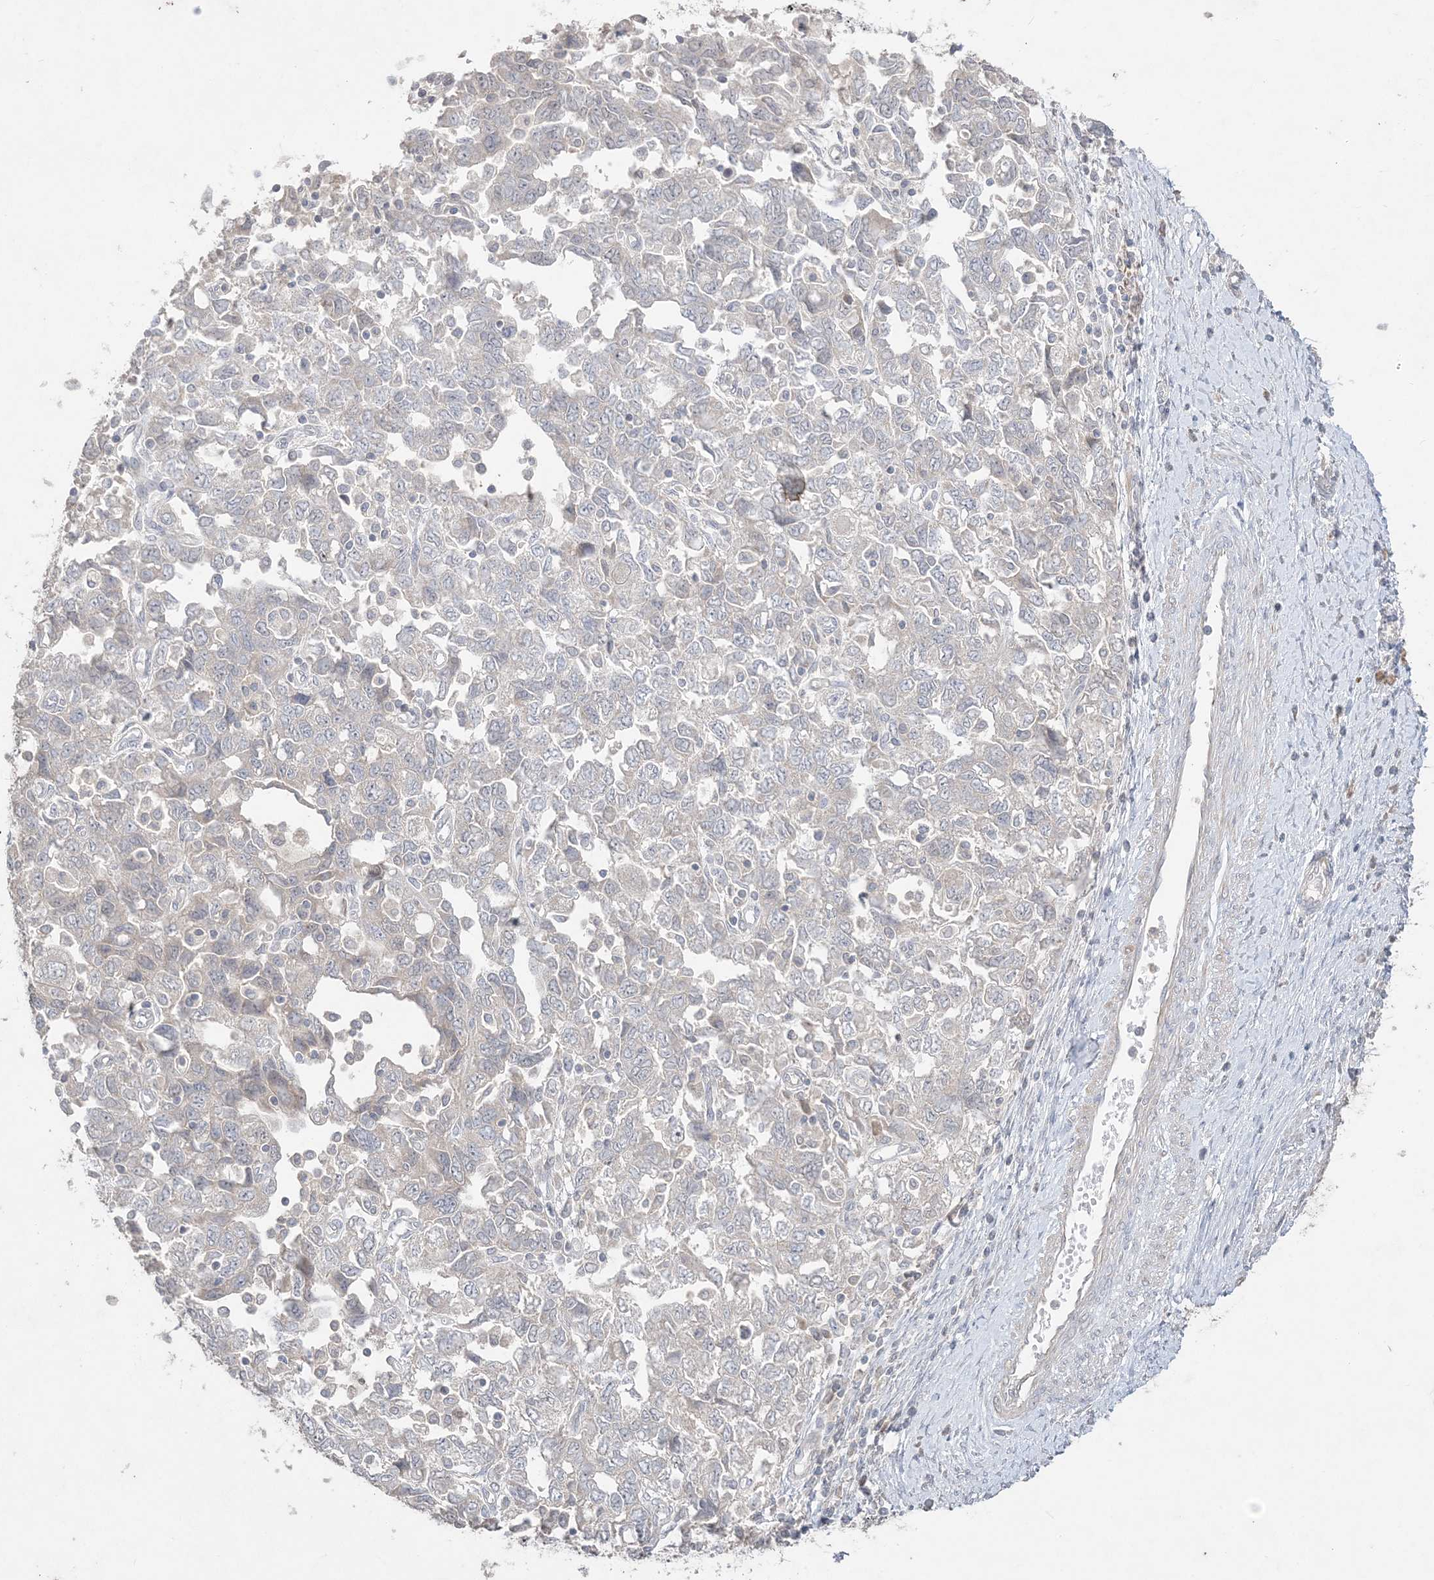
{"staining": {"intensity": "negative", "quantity": "none", "location": "none"}, "tissue": "ovarian cancer", "cell_type": "Tumor cells", "image_type": "cancer", "snomed": [{"axis": "morphology", "description": "Carcinoma, NOS"}, {"axis": "morphology", "description": "Cystadenocarcinoma, serous, NOS"}, {"axis": "topography", "description": "Ovary"}], "caption": "Micrograph shows no protein staining in tumor cells of ovarian cancer (carcinoma) tissue. (Immunohistochemistry (ihc), brightfield microscopy, high magnification).", "gene": "SH3BP4", "patient": {"sex": "female", "age": 69}}